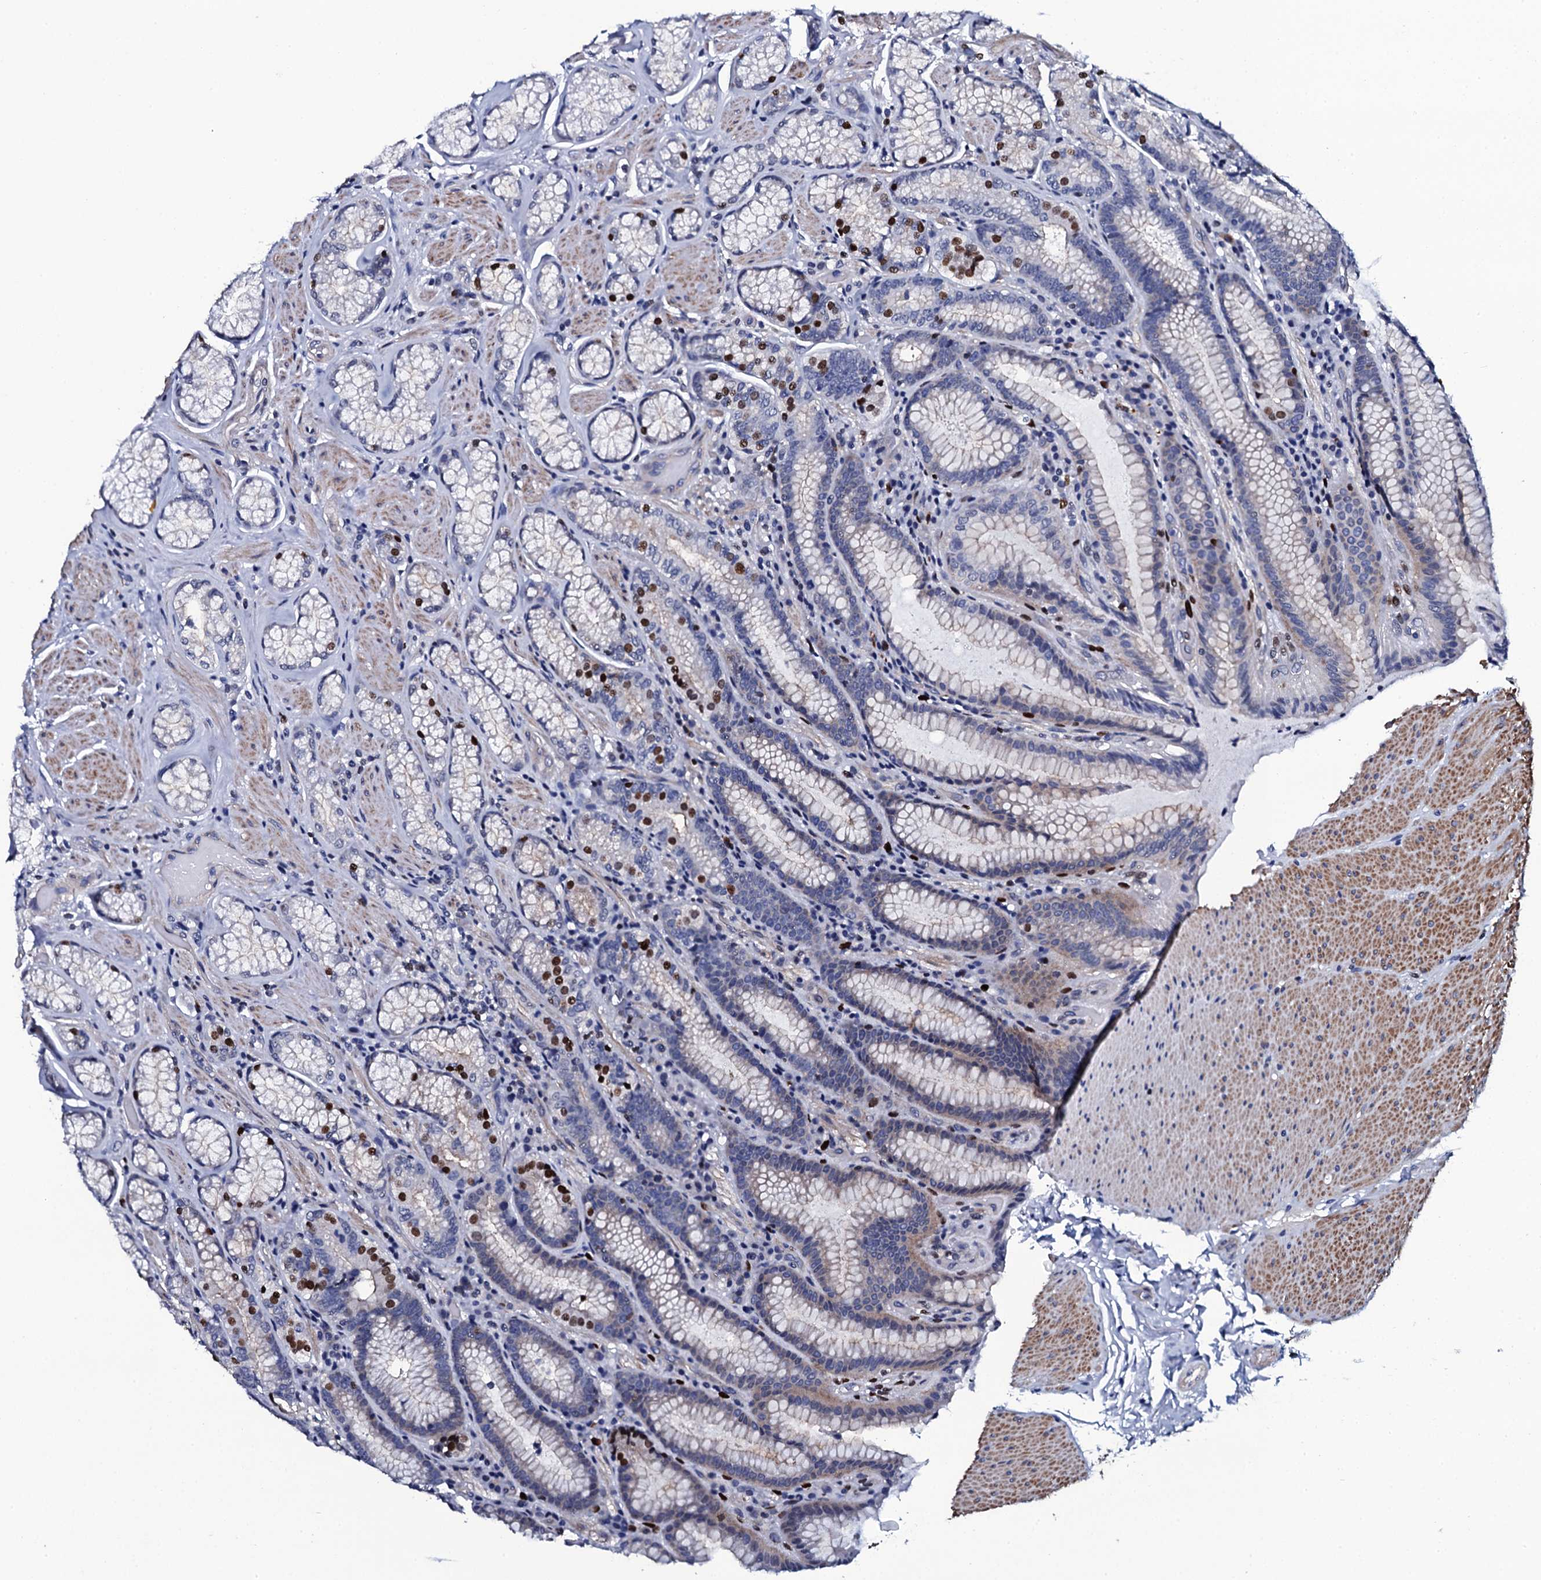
{"staining": {"intensity": "strong", "quantity": "<25%", "location": "nuclear"}, "tissue": "stomach", "cell_type": "Glandular cells", "image_type": "normal", "snomed": [{"axis": "morphology", "description": "Normal tissue, NOS"}, {"axis": "topography", "description": "Stomach, upper"}, {"axis": "topography", "description": "Stomach, lower"}], "caption": "Benign stomach demonstrates strong nuclear staining in about <25% of glandular cells, visualized by immunohistochemistry. The staining is performed using DAB brown chromogen to label protein expression. The nuclei are counter-stained blue using hematoxylin.", "gene": "NPM2", "patient": {"sex": "female", "age": 76}}